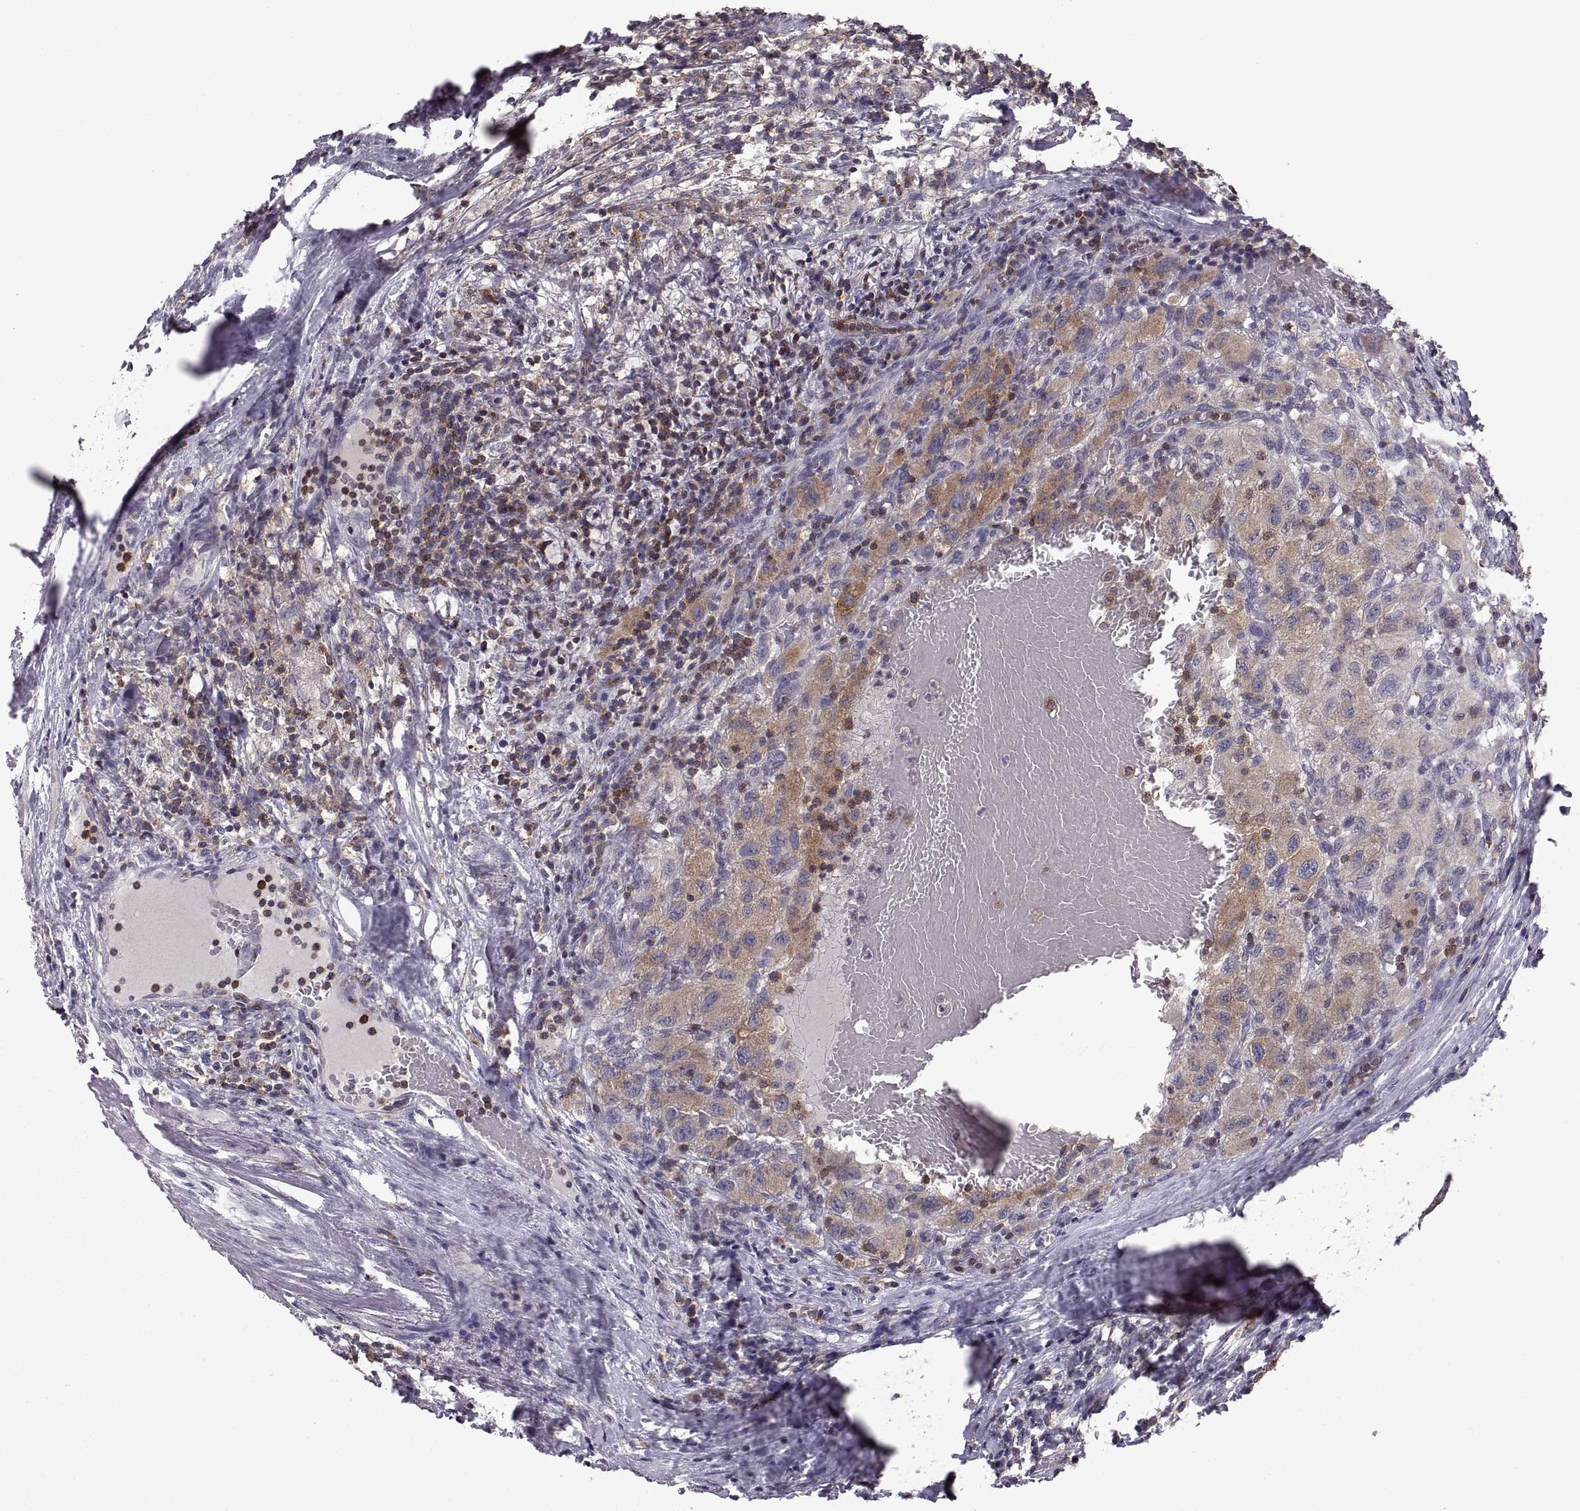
{"staining": {"intensity": "moderate", "quantity": "25%-75%", "location": "cytoplasmic/membranous"}, "tissue": "renal cancer", "cell_type": "Tumor cells", "image_type": "cancer", "snomed": [{"axis": "morphology", "description": "Adenocarcinoma, NOS"}, {"axis": "topography", "description": "Kidney"}], "caption": "Immunohistochemical staining of human renal cancer (adenocarcinoma) displays medium levels of moderate cytoplasmic/membranous protein positivity in approximately 25%-75% of tumor cells.", "gene": "EZR", "patient": {"sex": "female", "age": 67}}